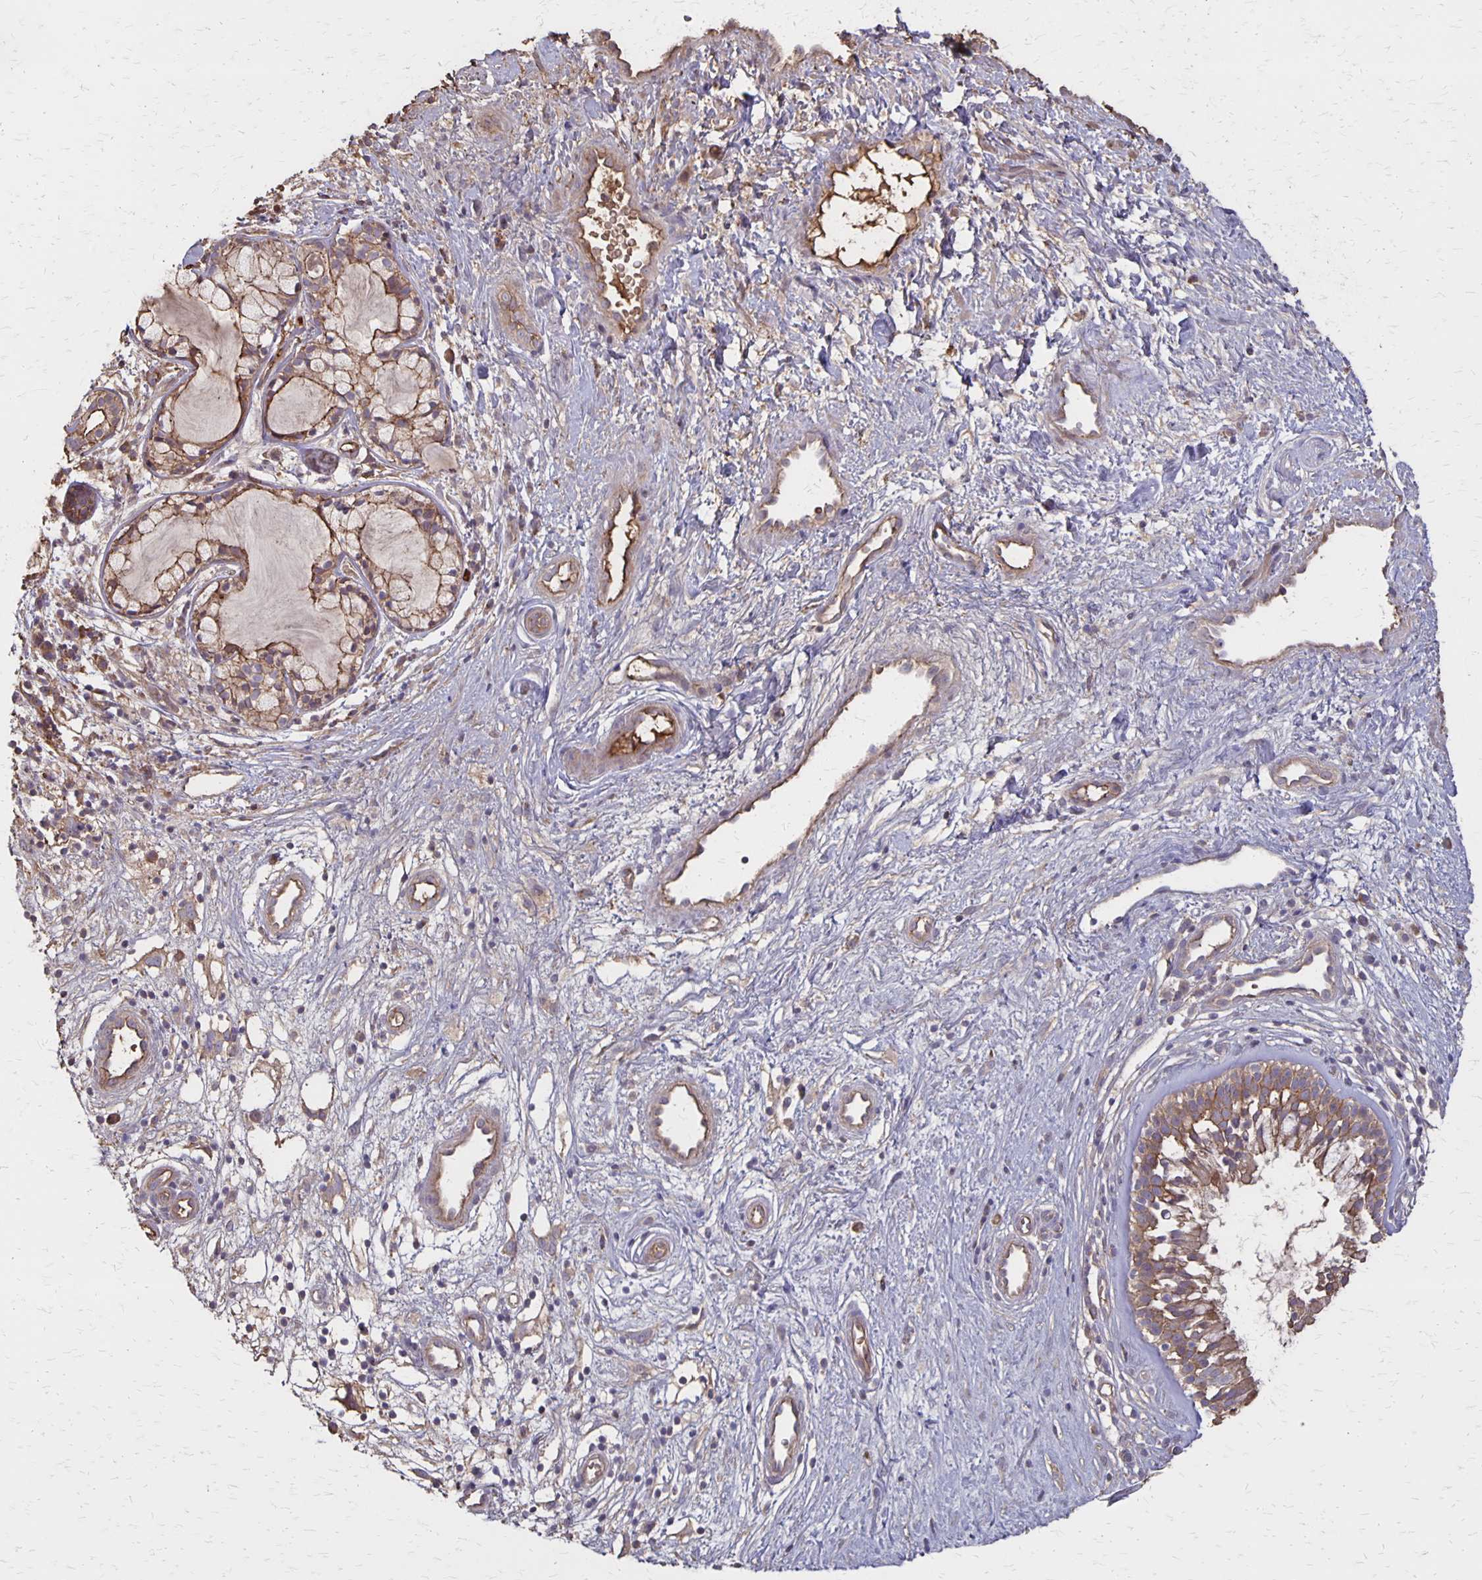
{"staining": {"intensity": "moderate", "quantity": ">75%", "location": "cytoplasmic/membranous"}, "tissue": "nasopharynx", "cell_type": "Respiratory epithelial cells", "image_type": "normal", "snomed": [{"axis": "morphology", "description": "Normal tissue, NOS"}, {"axis": "topography", "description": "Nasopharynx"}], "caption": "Immunohistochemistry (IHC) histopathology image of normal nasopharynx: human nasopharynx stained using immunohistochemistry displays medium levels of moderate protein expression localized specifically in the cytoplasmic/membranous of respiratory epithelial cells, appearing as a cytoplasmic/membranous brown color.", "gene": "PROM2", "patient": {"sex": "male", "age": 32}}